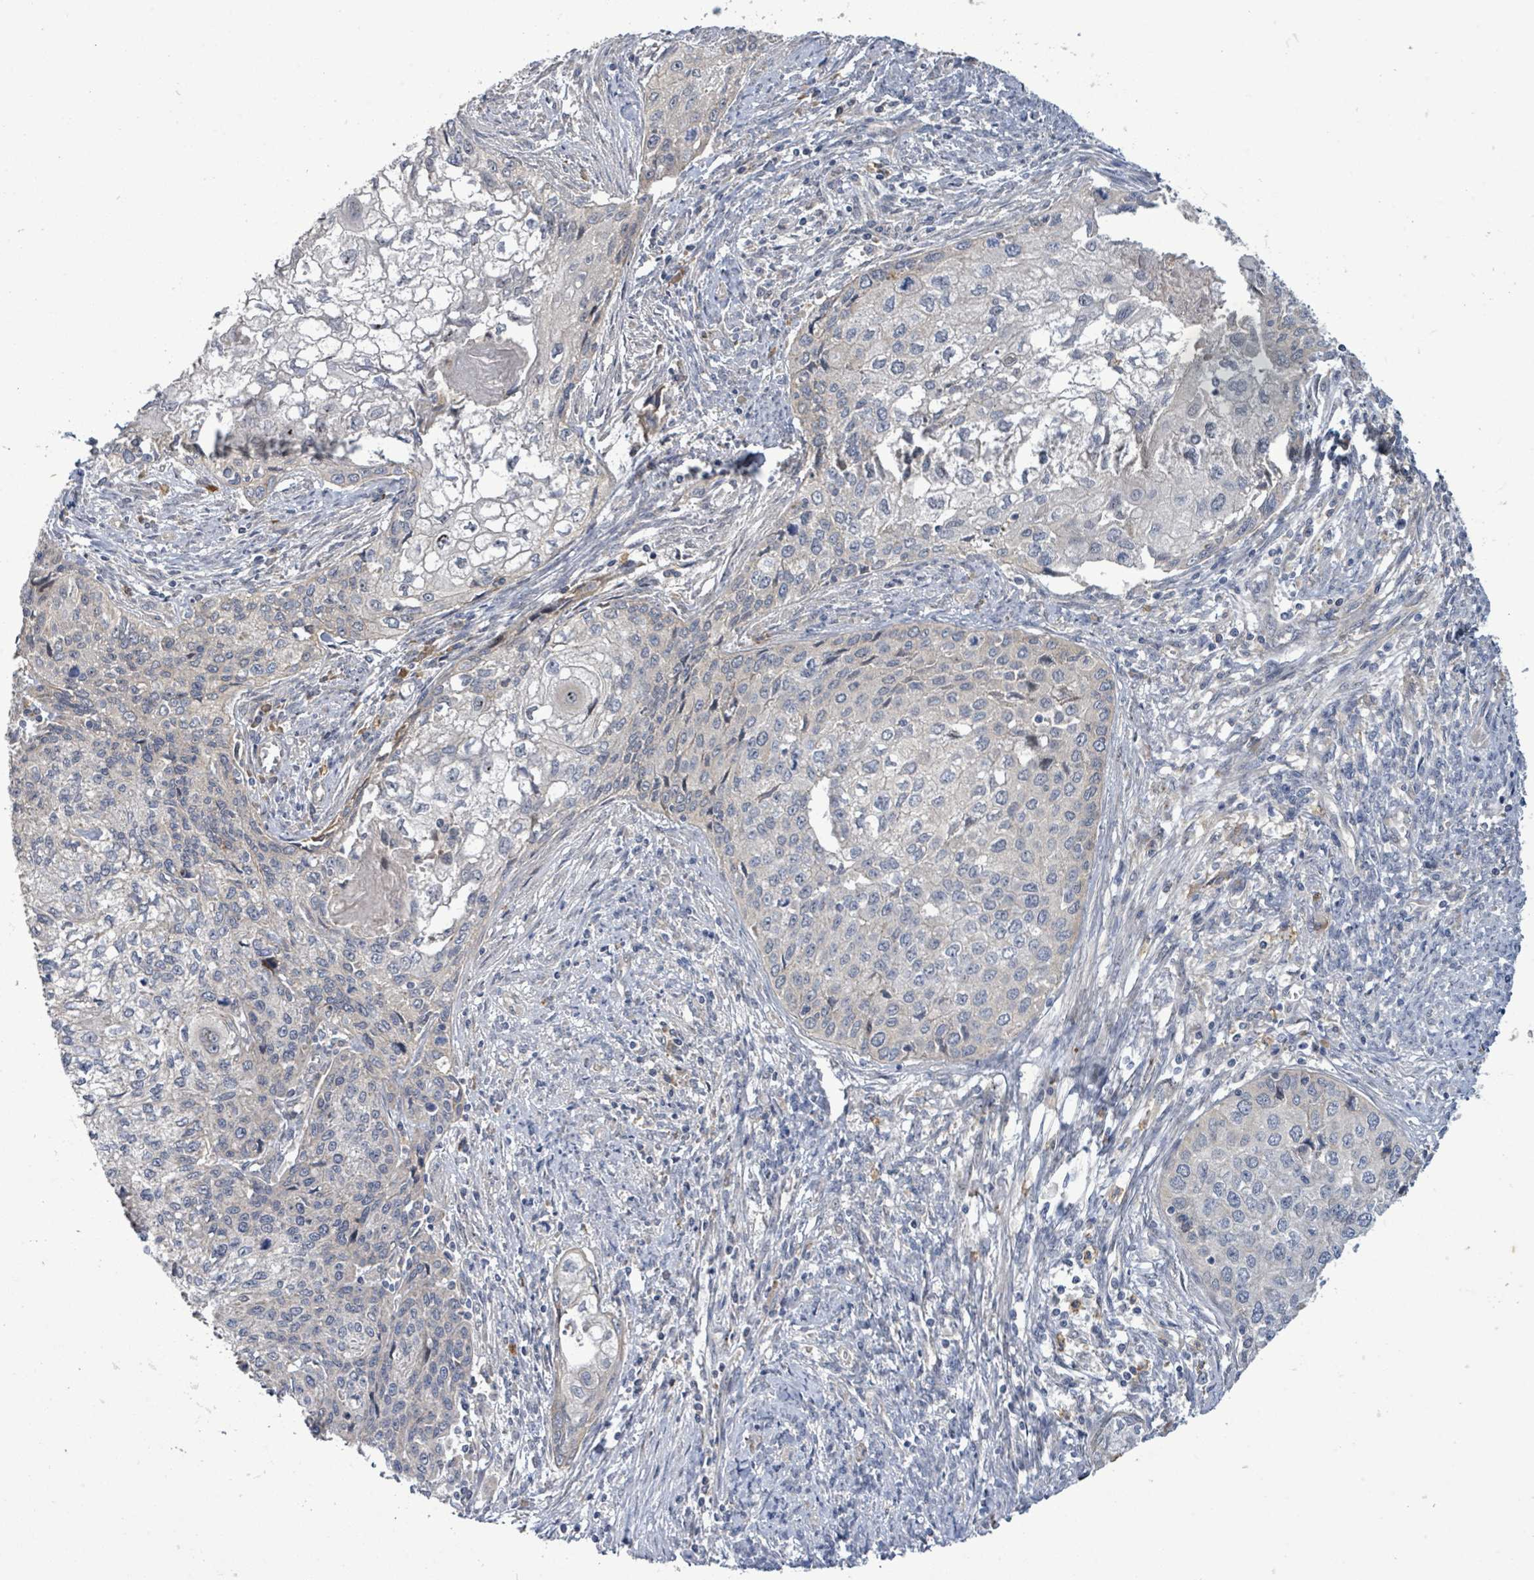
{"staining": {"intensity": "negative", "quantity": "none", "location": "none"}, "tissue": "cervical cancer", "cell_type": "Tumor cells", "image_type": "cancer", "snomed": [{"axis": "morphology", "description": "Squamous cell carcinoma, NOS"}, {"axis": "topography", "description": "Cervix"}], "caption": "IHC micrograph of human cervical squamous cell carcinoma stained for a protein (brown), which shows no positivity in tumor cells.", "gene": "SLIT3", "patient": {"sex": "female", "age": 67}}